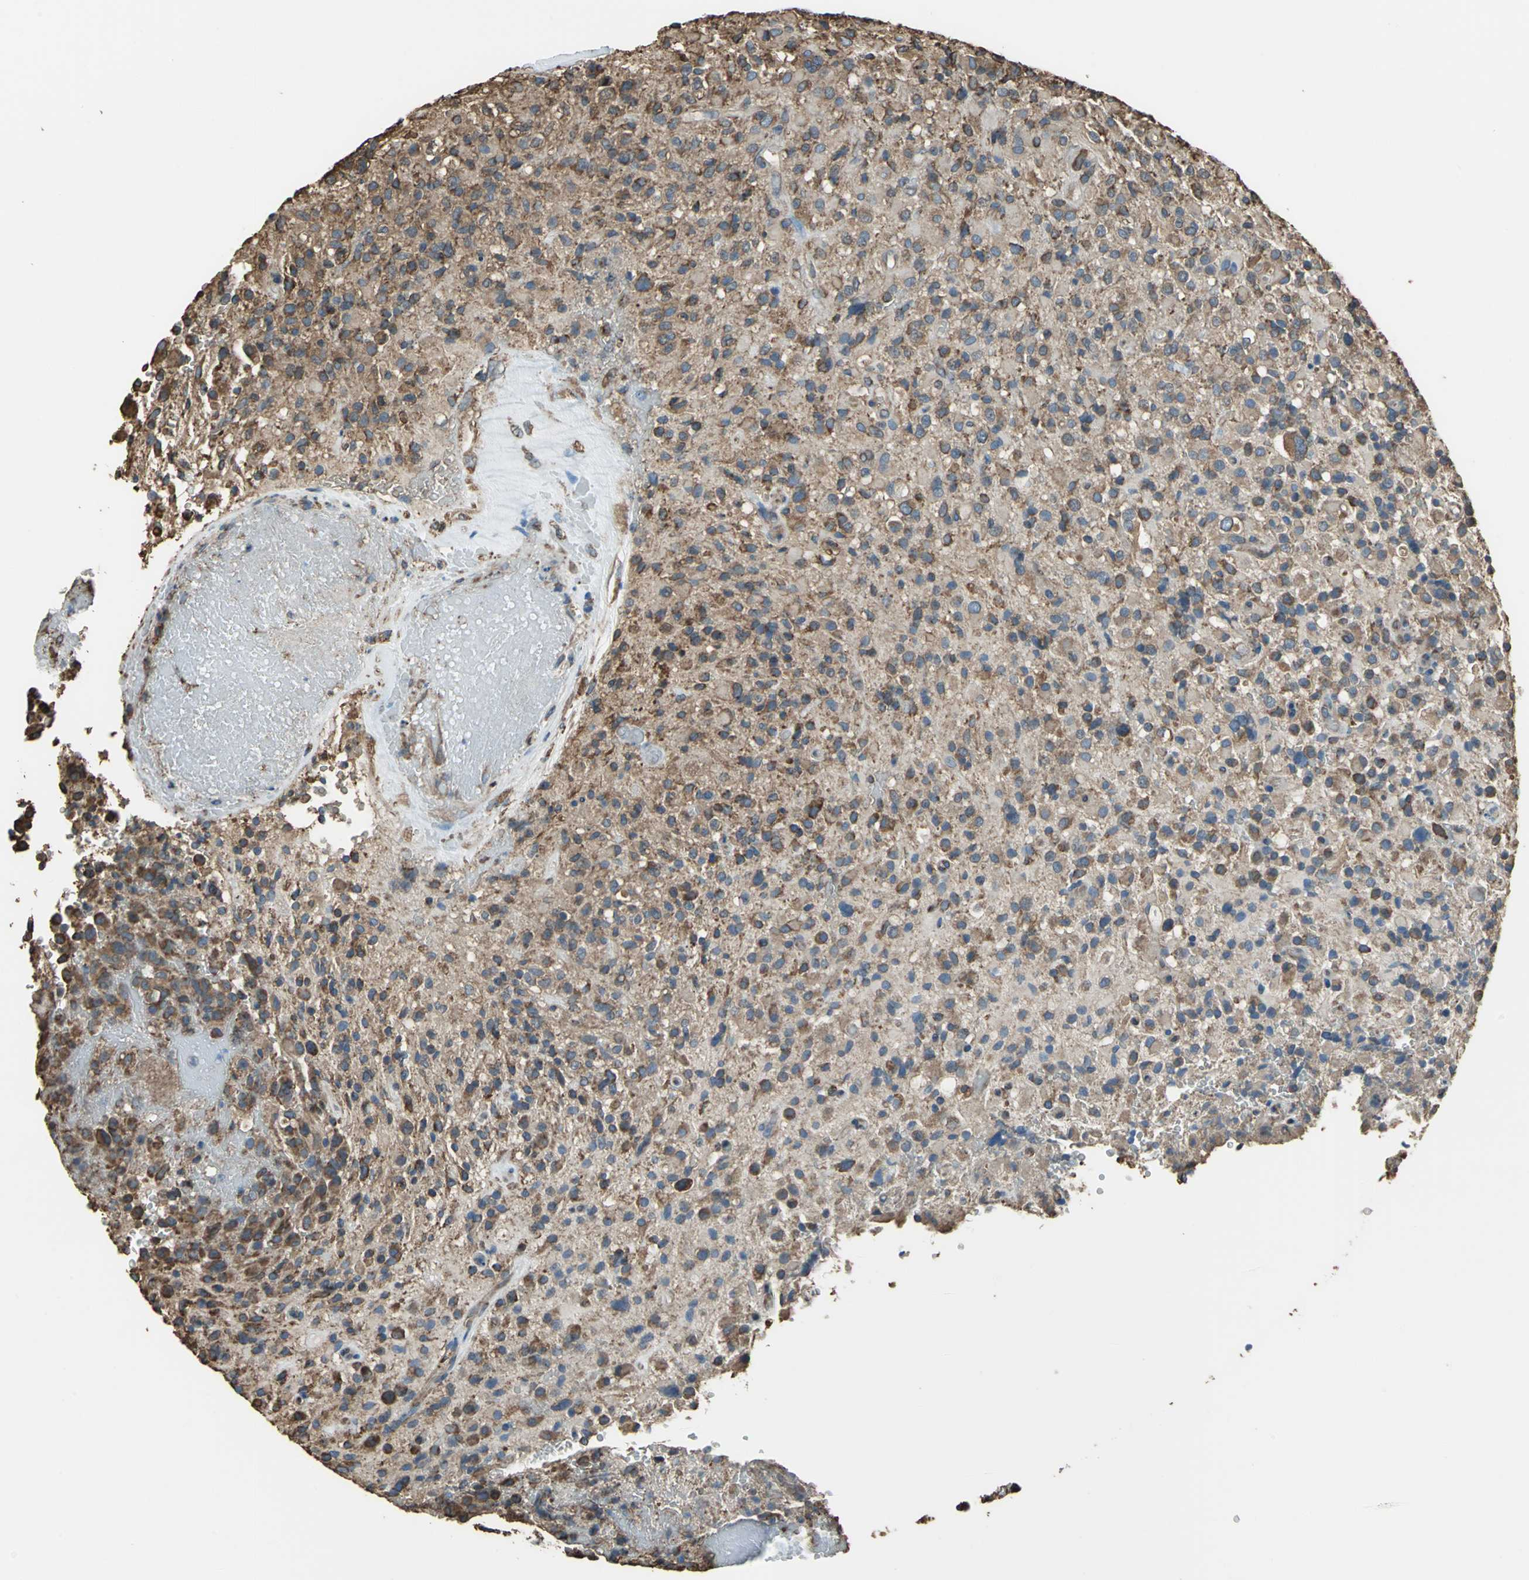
{"staining": {"intensity": "strong", "quantity": "25%-75%", "location": "cytoplasmic/membranous"}, "tissue": "glioma", "cell_type": "Tumor cells", "image_type": "cancer", "snomed": [{"axis": "morphology", "description": "Glioma, malignant, High grade"}, {"axis": "topography", "description": "Brain"}], "caption": "DAB (3,3'-diaminobenzidine) immunohistochemical staining of human malignant glioma (high-grade) exhibits strong cytoplasmic/membranous protein expression in approximately 25%-75% of tumor cells.", "gene": "GPANK1", "patient": {"sex": "male", "age": 71}}